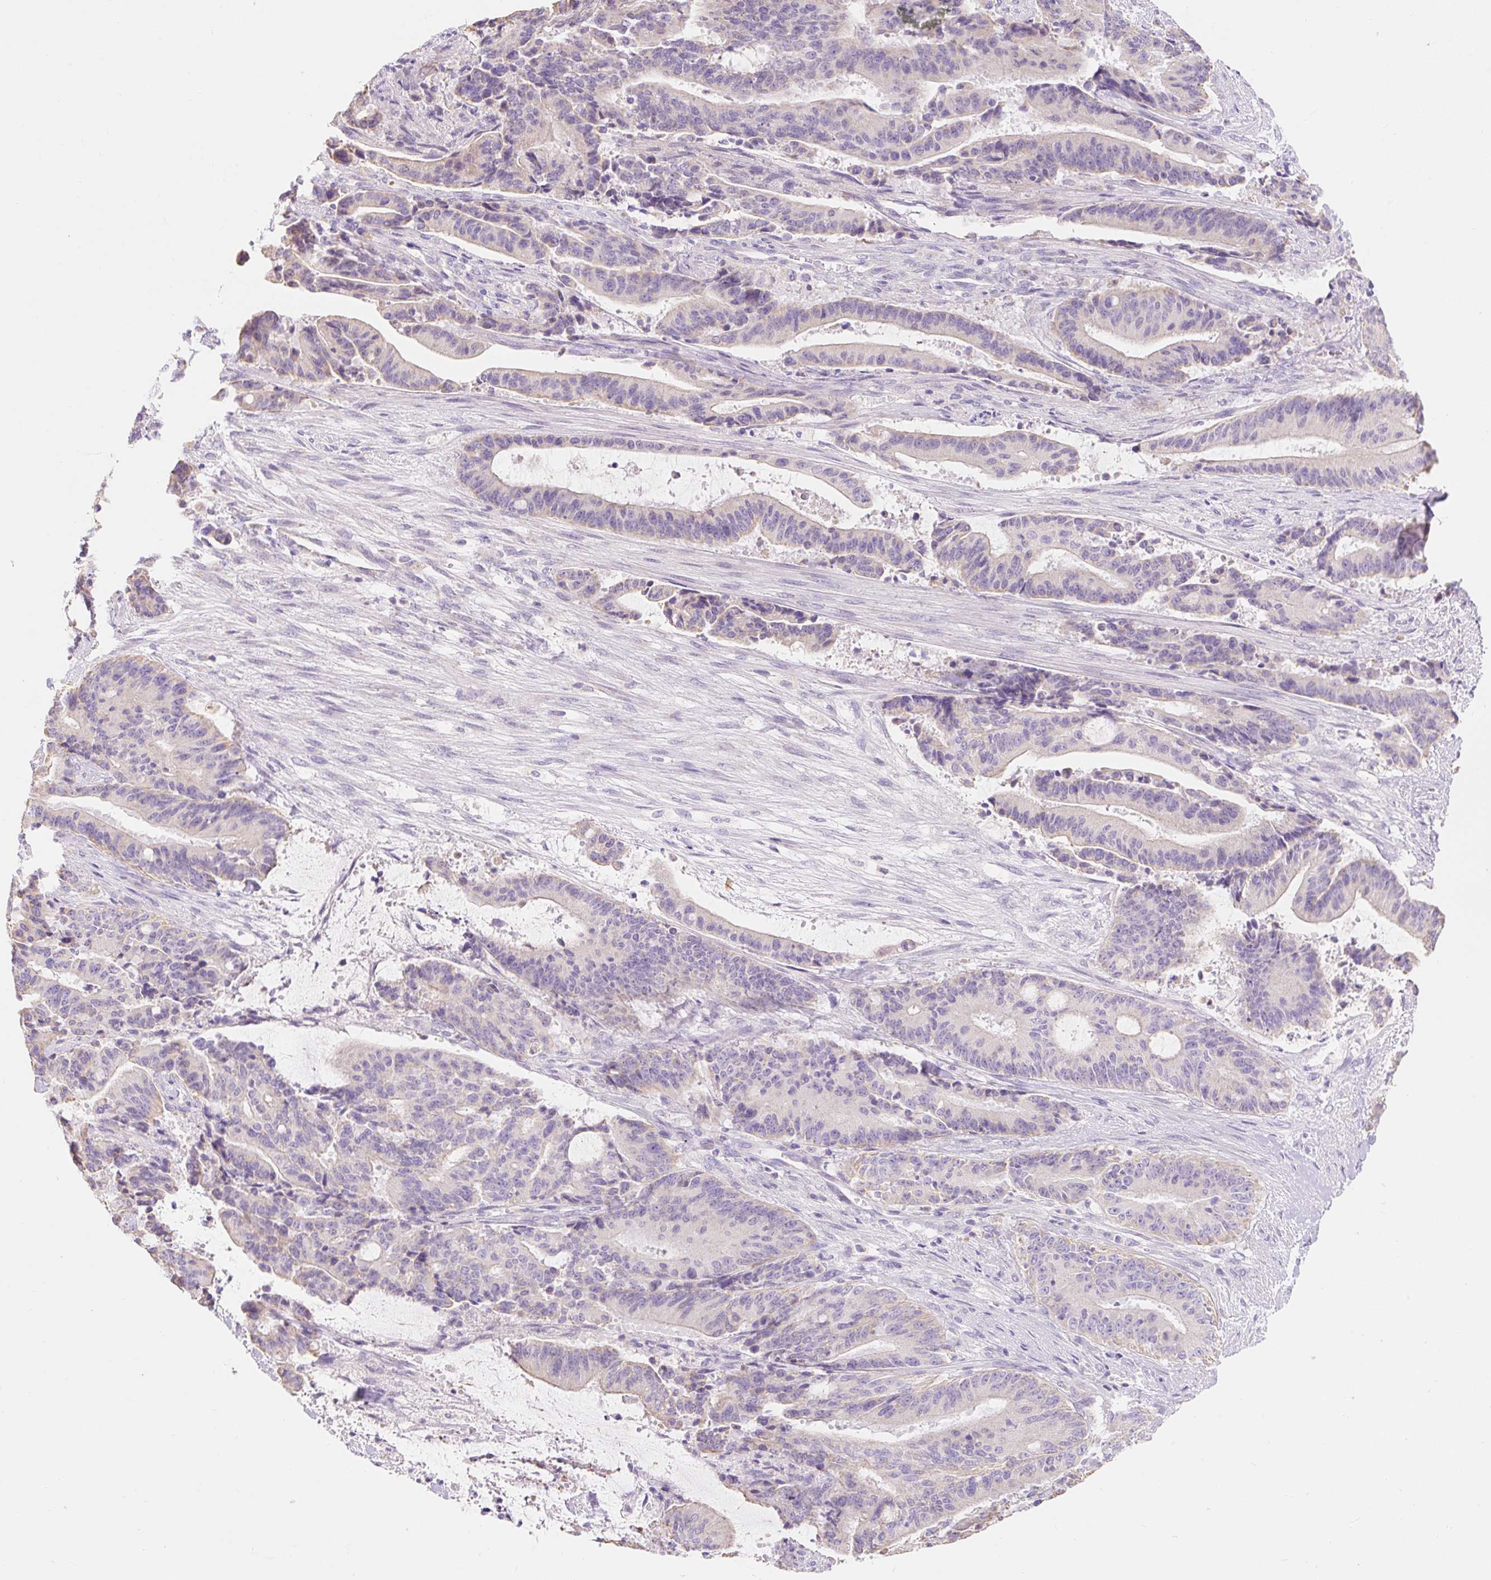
{"staining": {"intensity": "negative", "quantity": "none", "location": "none"}, "tissue": "liver cancer", "cell_type": "Tumor cells", "image_type": "cancer", "snomed": [{"axis": "morphology", "description": "Normal tissue, NOS"}, {"axis": "morphology", "description": "Cholangiocarcinoma"}, {"axis": "topography", "description": "Liver"}, {"axis": "topography", "description": "Peripheral nerve tissue"}], "caption": "An IHC histopathology image of cholangiocarcinoma (liver) is shown. There is no staining in tumor cells of cholangiocarcinoma (liver).", "gene": "DHX35", "patient": {"sex": "female", "age": 73}}